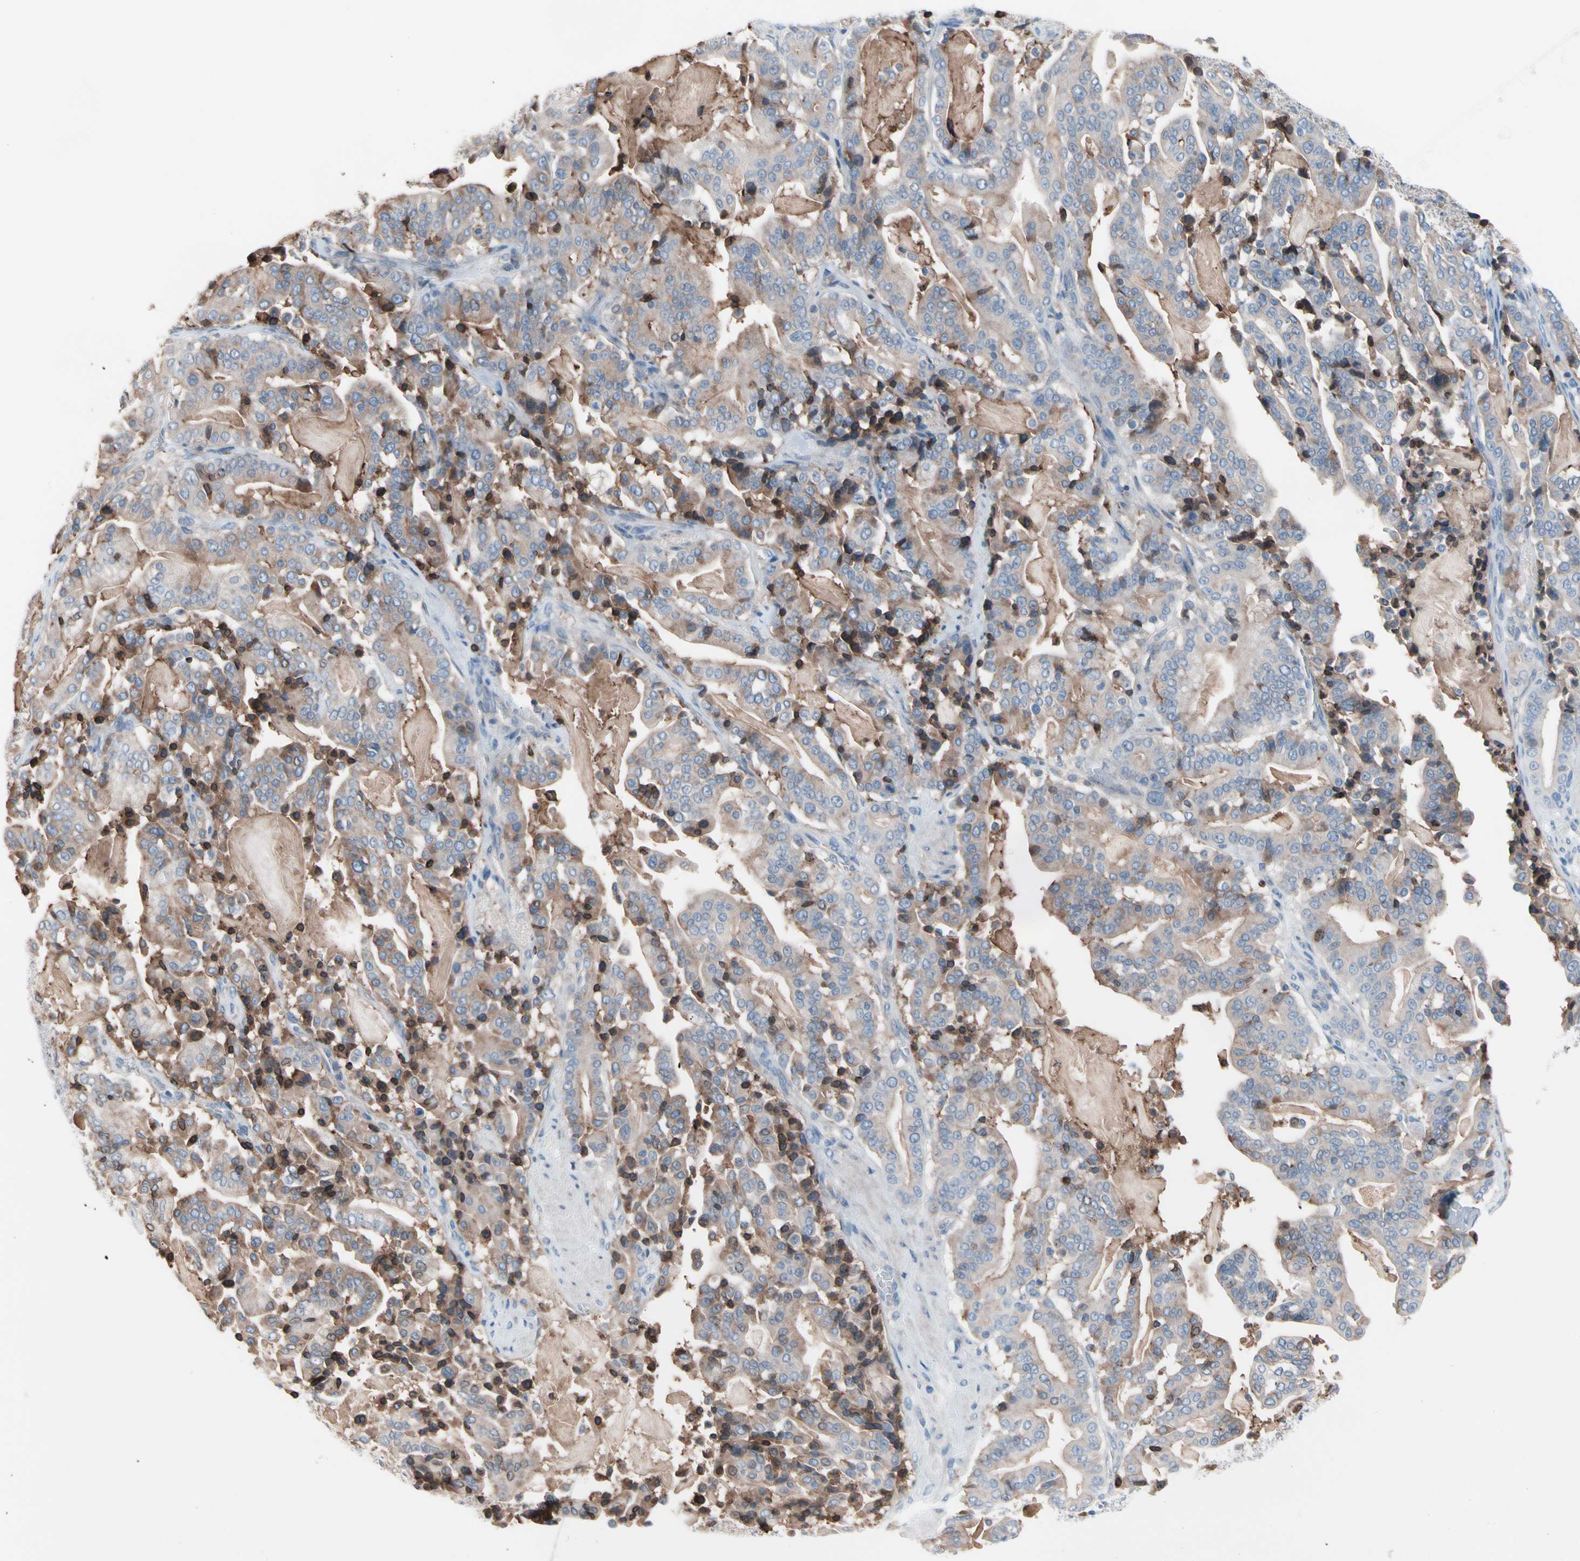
{"staining": {"intensity": "weak", "quantity": "25%-75%", "location": "cytoplasmic/membranous"}, "tissue": "pancreatic cancer", "cell_type": "Tumor cells", "image_type": "cancer", "snomed": [{"axis": "morphology", "description": "Adenocarcinoma, NOS"}, {"axis": "topography", "description": "Pancreas"}], "caption": "Protein expression by IHC reveals weak cytoplasmic/membranous staining in about 25%-75% of tumor cells in adenocarcinoma (pancreatic).", "gene": "CASQ1", "patient": {"sex": "male", "age": 63}}